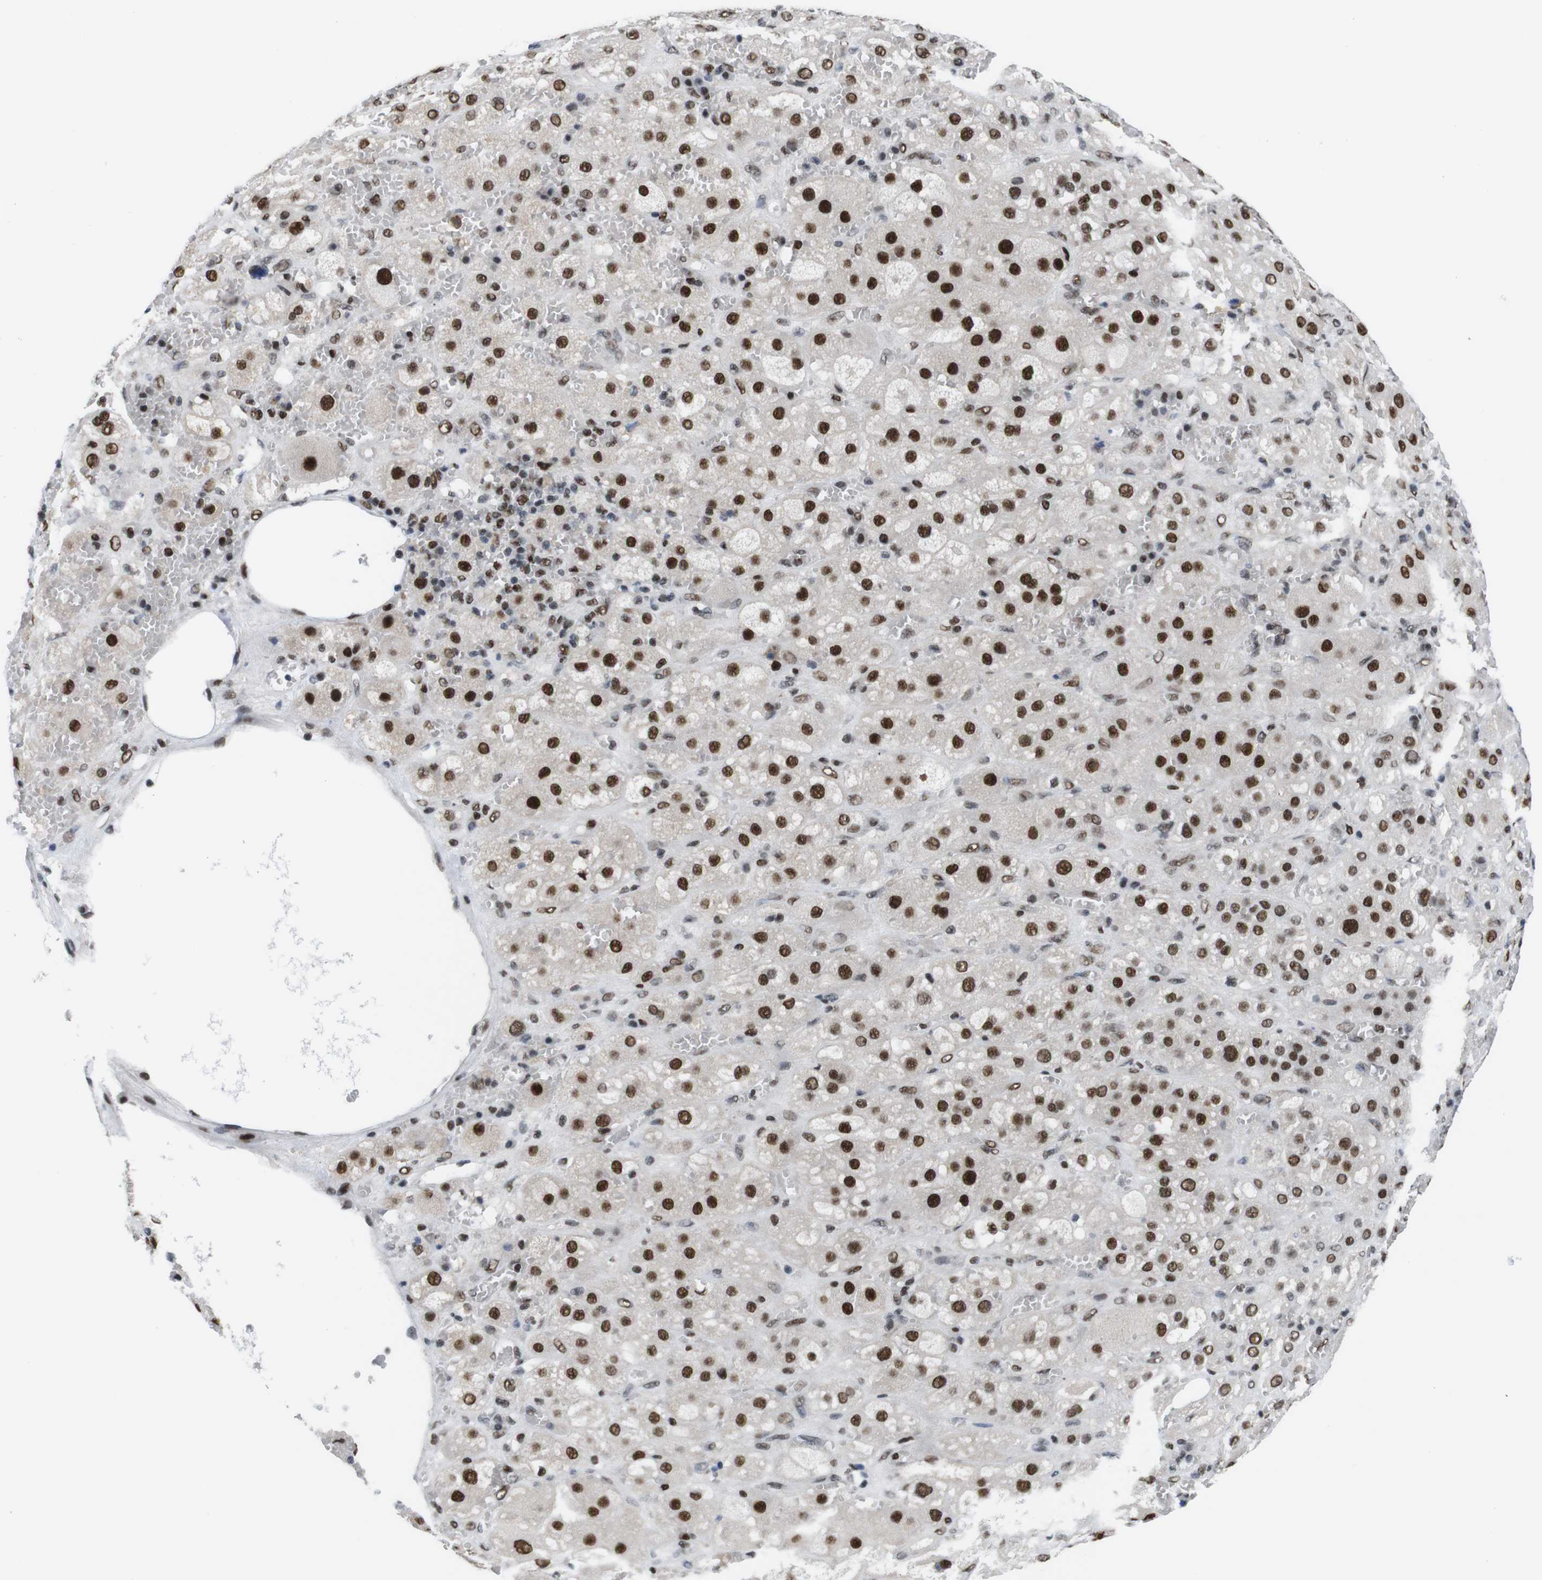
{"staining": {"intensity": "strong", "quantity": ">75%", "location": "nuclear"}, "tissue": "adrenal gland", "cell_type": "Glandular cells", "image_type": "normal", "snomed": [{"axis": "morphology", "description": "Normal tissue, NOS"}, {"axis": "topography", "description": "Adrenal gland"}], "caption": "This is an image of immunohistochemistry staining of normal adrenal gland, which shows strong staining in the nuclear of glandular cells.", "gene": "PSME3", "patient": {"sex": "female", "age": 47}}